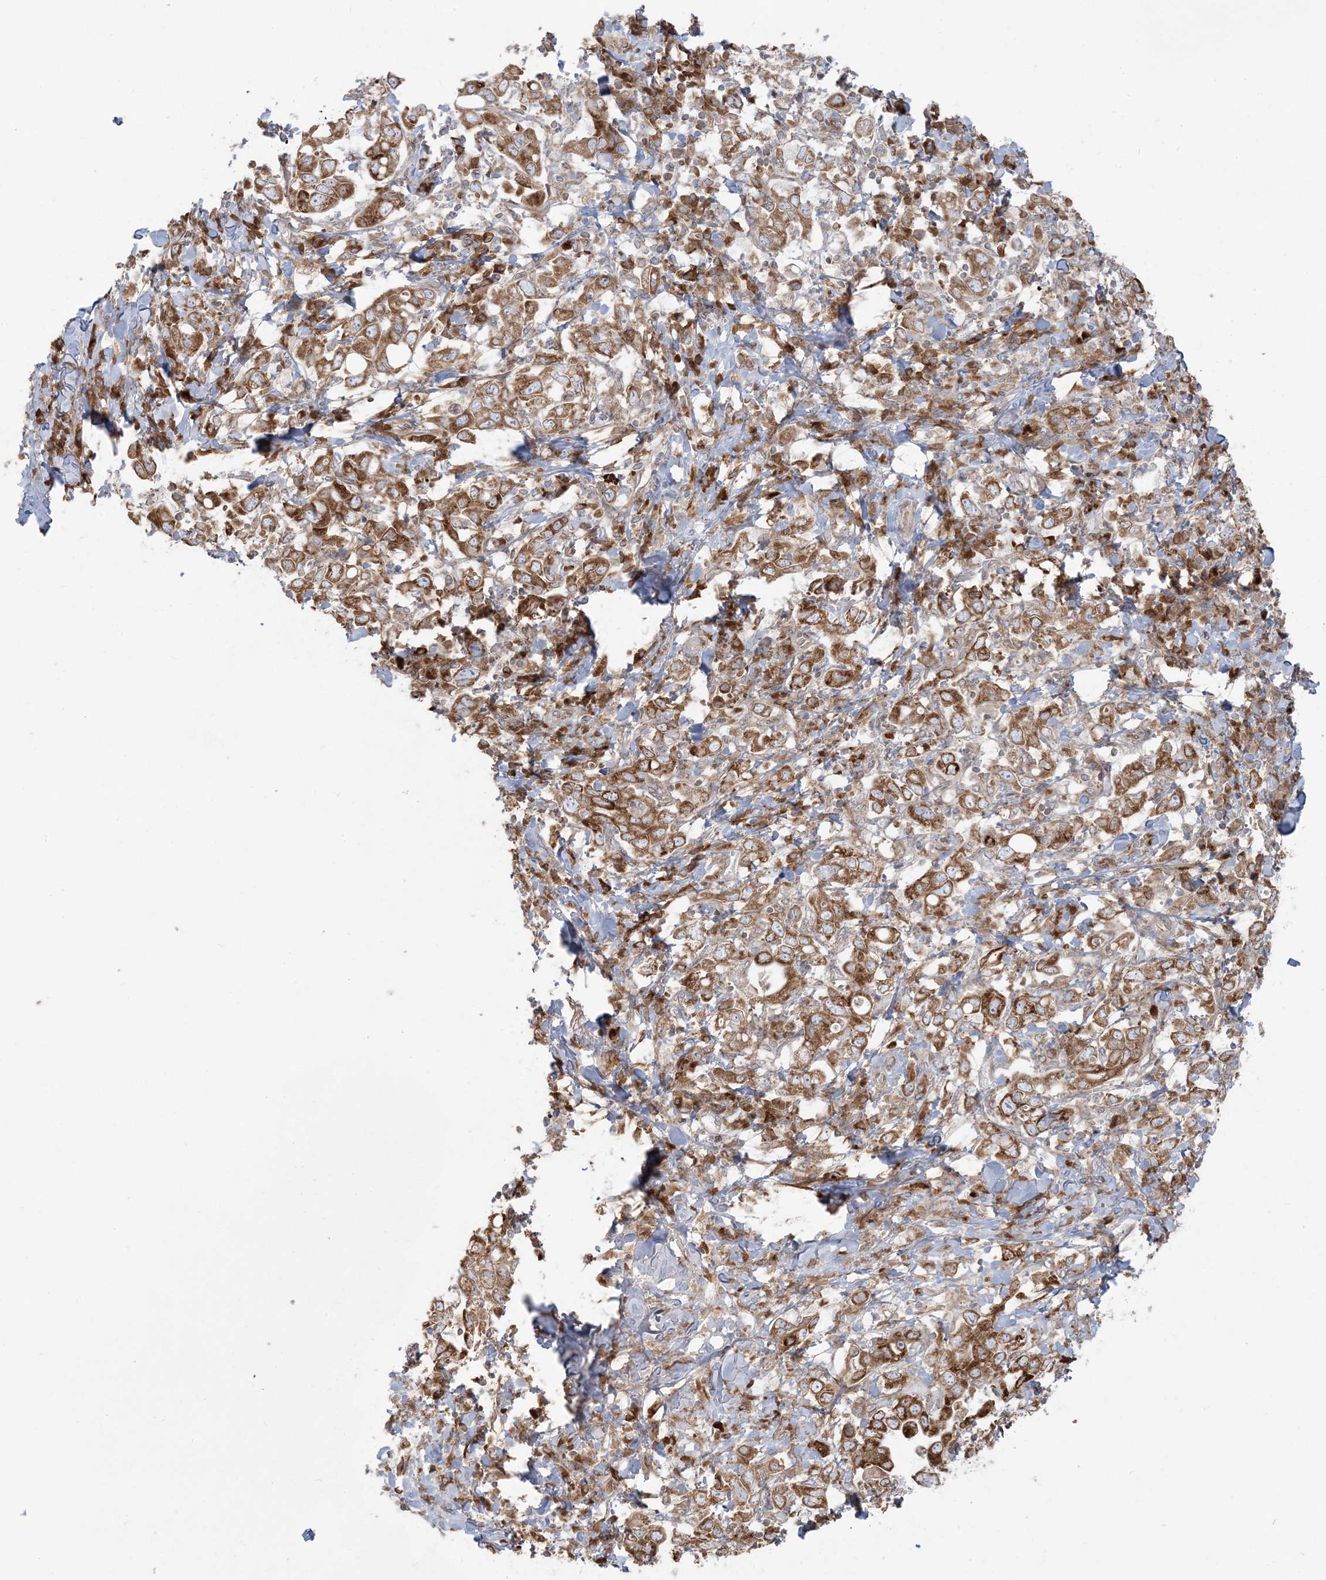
{"staining": {"intensity": "moderate", "quantity": ">75%", "location": "cytoplasmic/membranous"}, "tissue": "stomach cancer", "cell_type": "Tumor cells", "image_type": "cancer", "snomed": [{"axis": "morphology", "description": "Adenocarcinoma, NOS"}, {"axis": "topography", "description": "Stomach, upper"}], "caption": "Protein expression analysis of adenocarcinoma (stomach) exhibits moderate cytoplasmic/membranous positivity in about >75% of tumor cells. The protein is shown in brown color, while the nuclei are stained blue.", "gene": "UBXN4", "patient": {"sex": "male", "age": 62}}